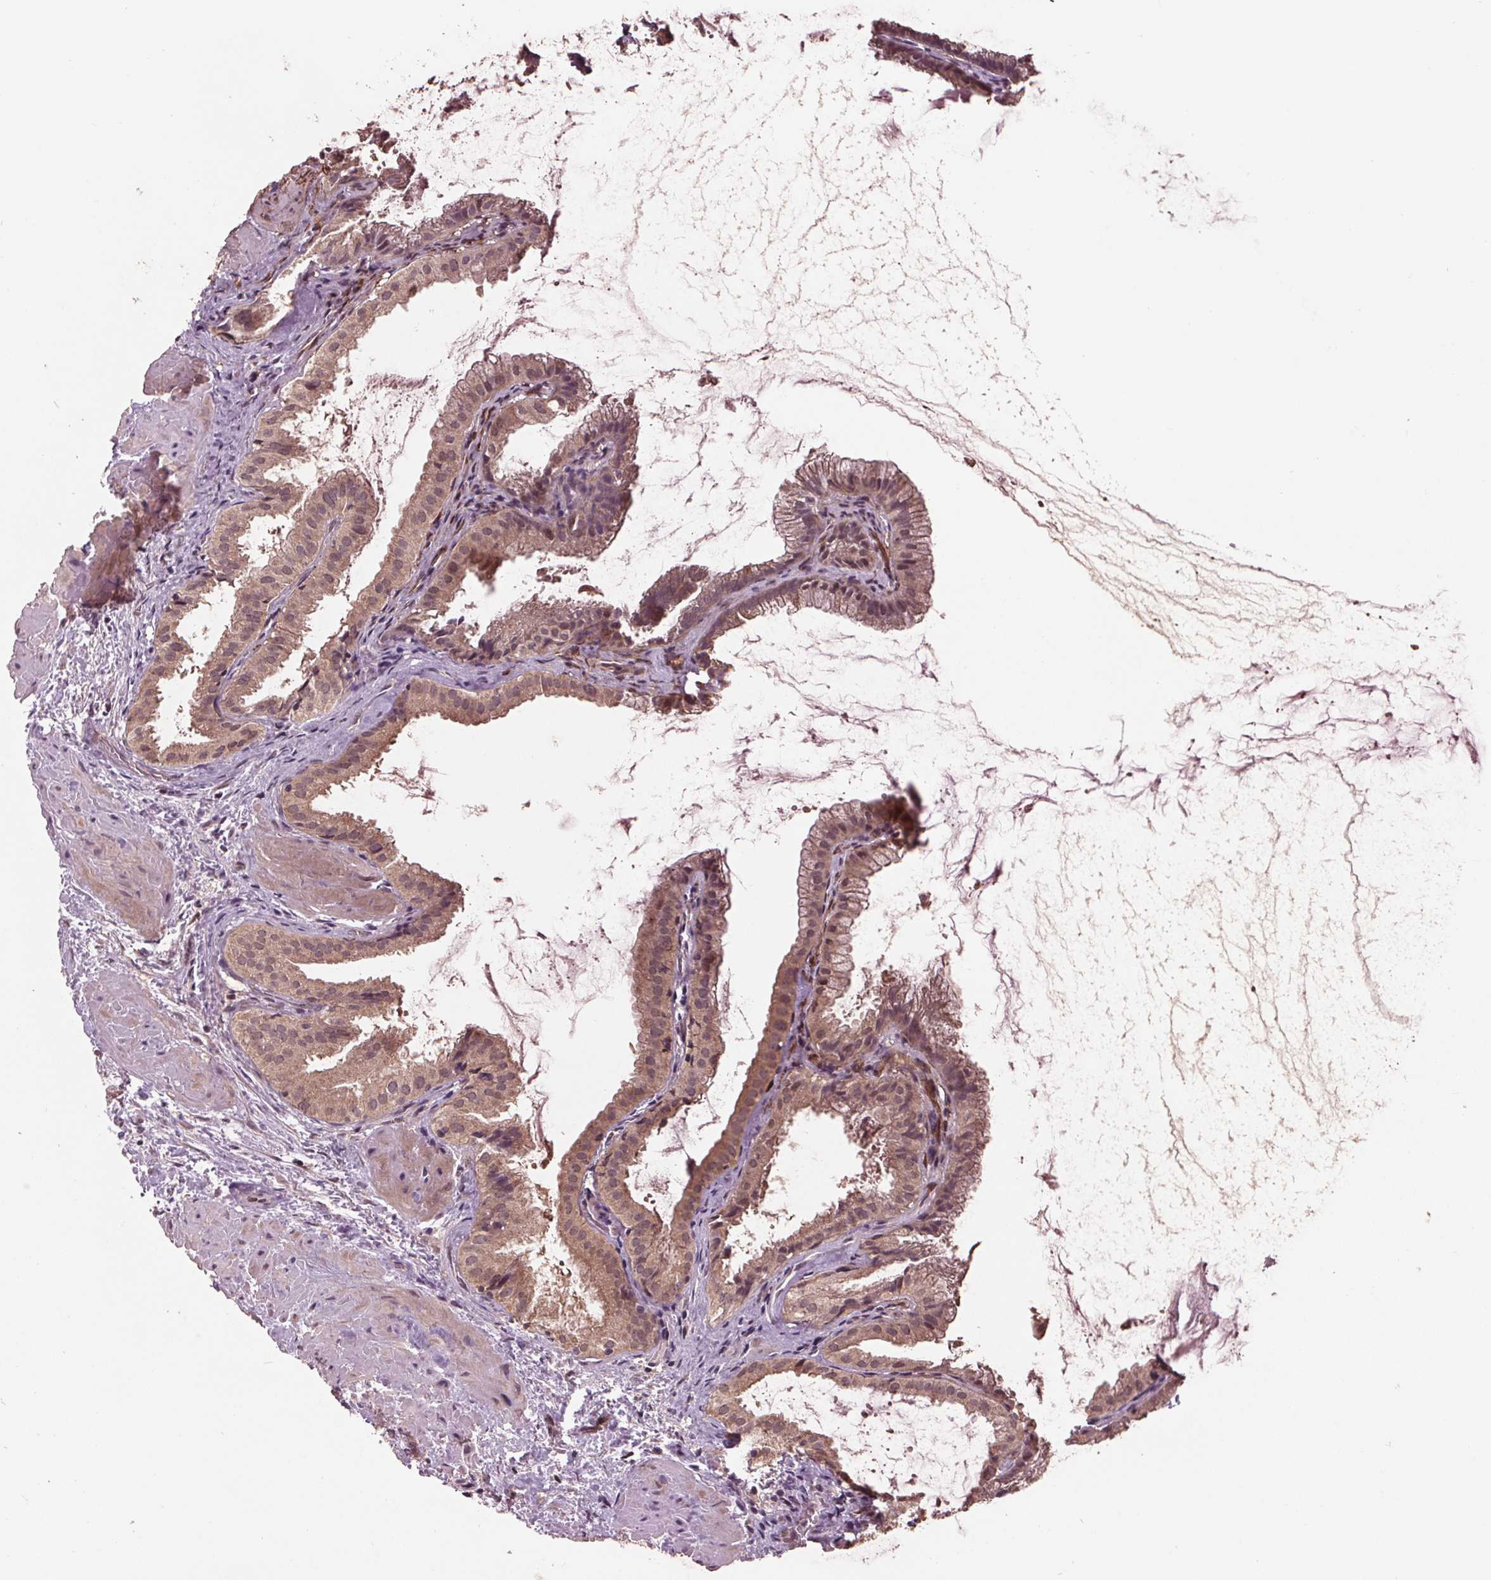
{"staining": {"intensity": "weak", "quantity": ">75%", "location": "cytoplasmic/membranous,nuclear"}, "tissue": "gallbladder", "cell_type": "Glandular cells", "image_type": "normal", "snomed": [{"axis": "morphology", "description": "Normal tissue, NOS"}, {"axis": "topography", "description": "Gallbladder"}], "caption": "Protein expression analysis of normal human gallbladder reveals weak cytoplasmic/membranous,nuclear expression in about >75% of glandular cells. (Stains: DAB (3,3'-diaminobenzidine) in brown, nuclei in blue, Microscopy: brightfield microscopy at high magnification).", "gene": "MAPK8", "patient": {"sex": "male", "age": 70}}